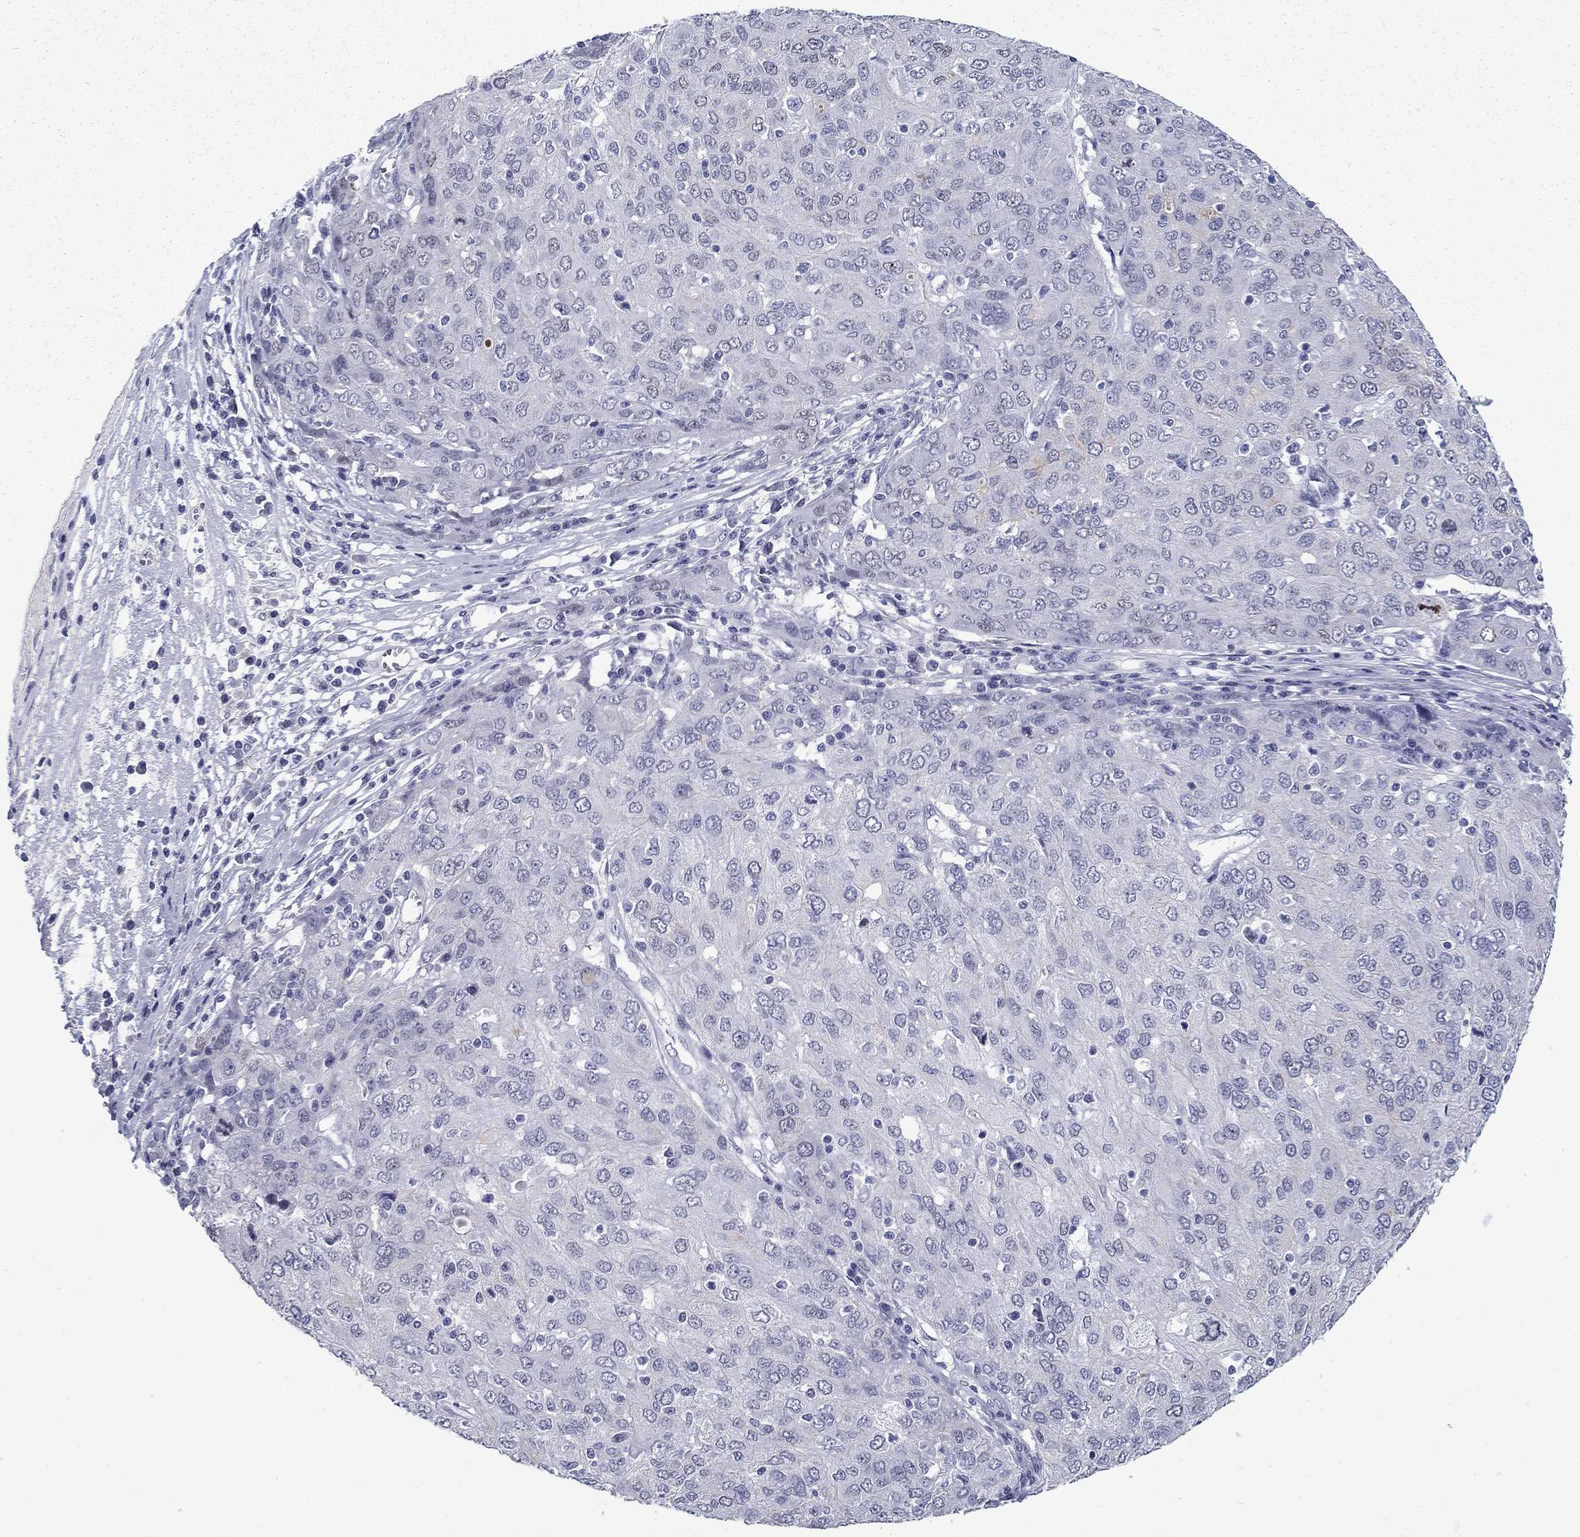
{"staining": {"intensity": "negative", "quantity": "none", "location": "none"}, "tissue": "ovarian cancer", "cell_type": "Tumor cells", "image_type": "cancer", "snomed": [{"axis": "morphology", "description": "Carcinoma, endometroid"}, {"axis": "topography", "description": "Ovary"}], "caption": "There is no significant staining in tumor cells of ovarian endometroid carcinoma.", "gene": "C4orf19", "patient": {"sex": "female", "age": 50}}